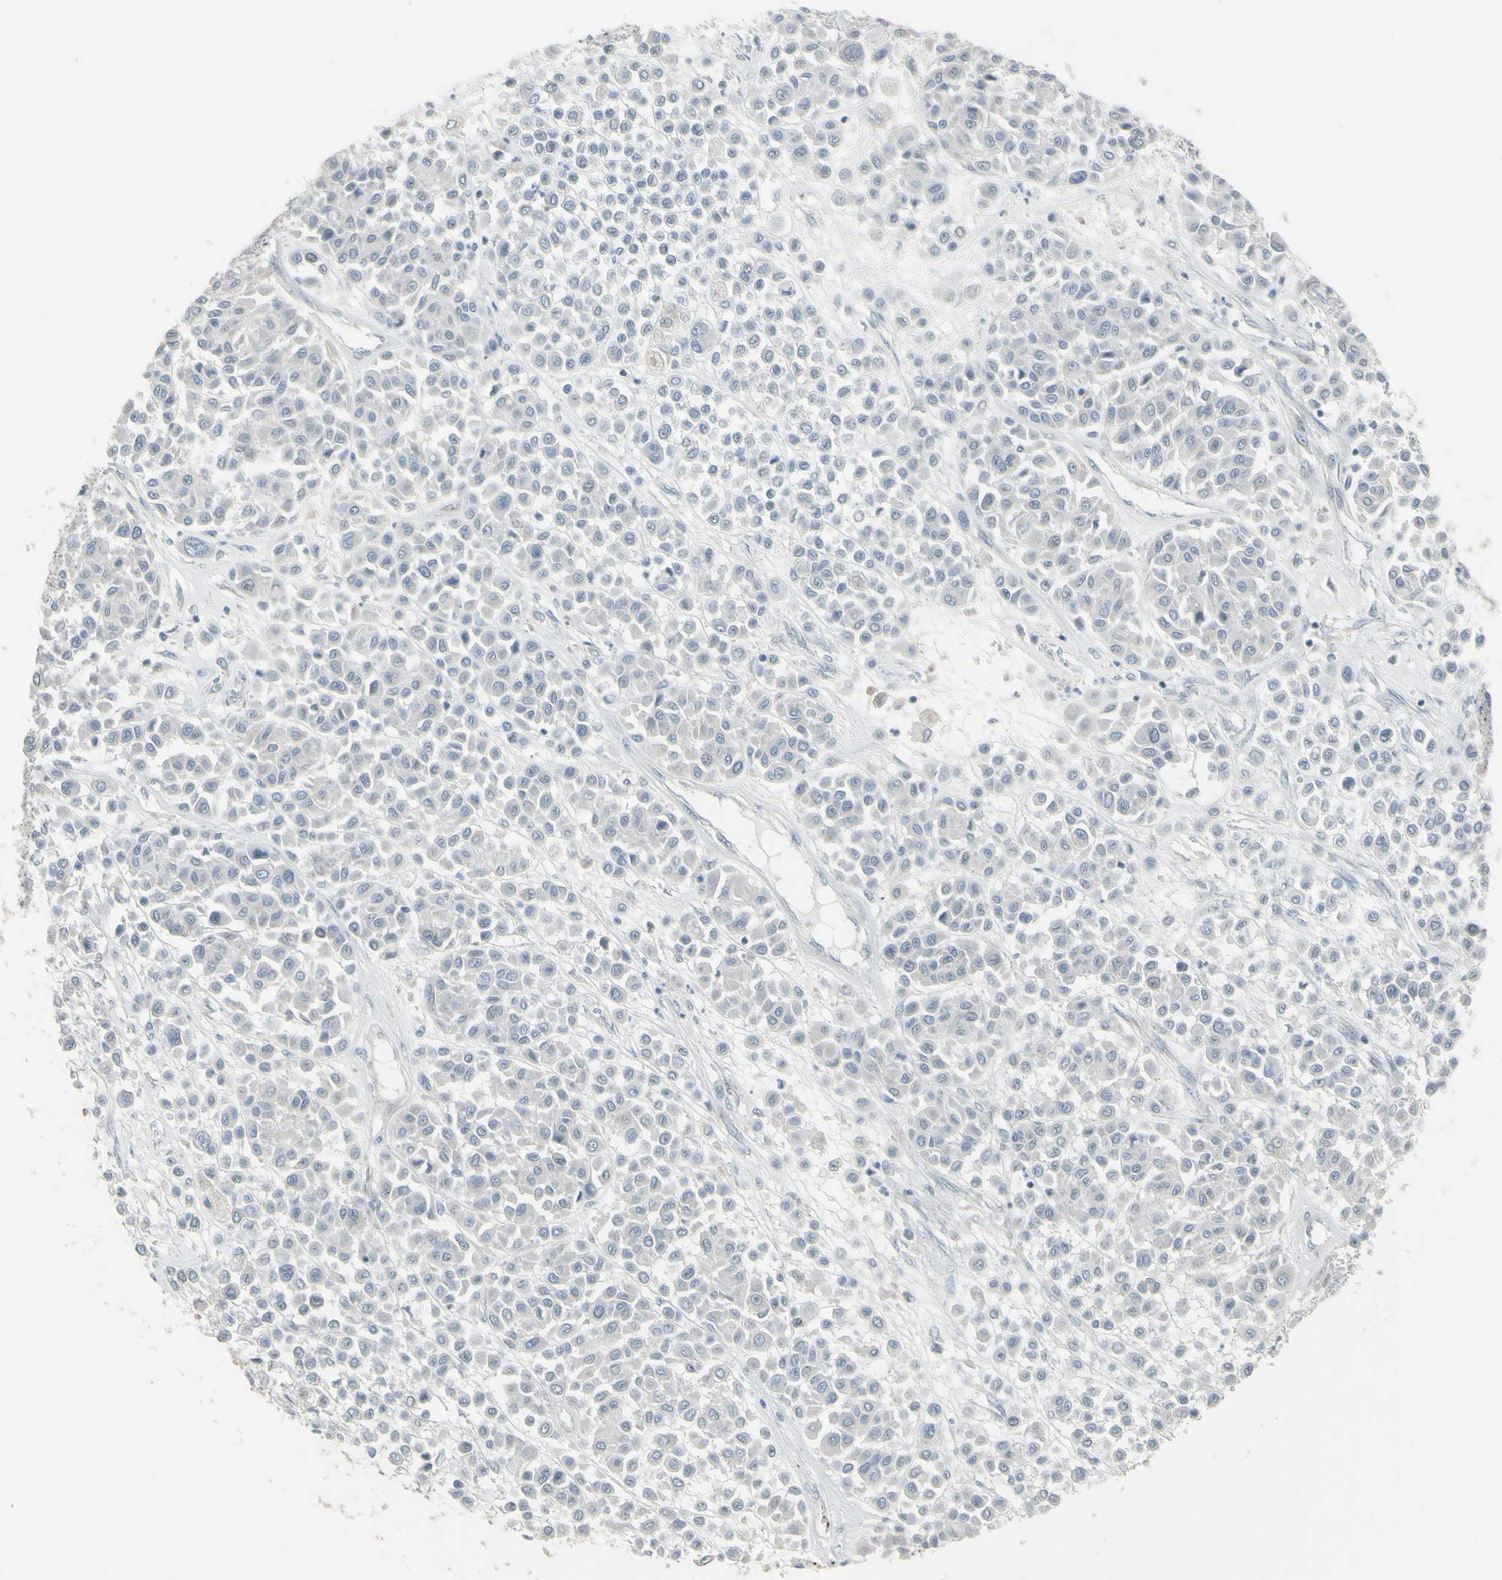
{"staining": {"intensity": "negative", "quantity": "none", "location": "none"}, "tissue": "melanoma", "cell_type": "Tumor cells", "image_type": "cancer", "snomed": [{"axis": "morphology", "description": "Malignant melanoma, Metastatic site"}, {"axis": "topography", "description": "Soft tissue"}], "caption": "An immunohistochemistry (IHC) micrograph of malignant melanoma (metastatic site) is shown. There is no staining in tumor cells of malignant melanoma (metastatic site). (DAB (3,3'-diaminobenzidine) immunohistochemistry (IHC), high magnification).", "gene": "CD79B", "patient": {"sex": "male", "age": 41}}